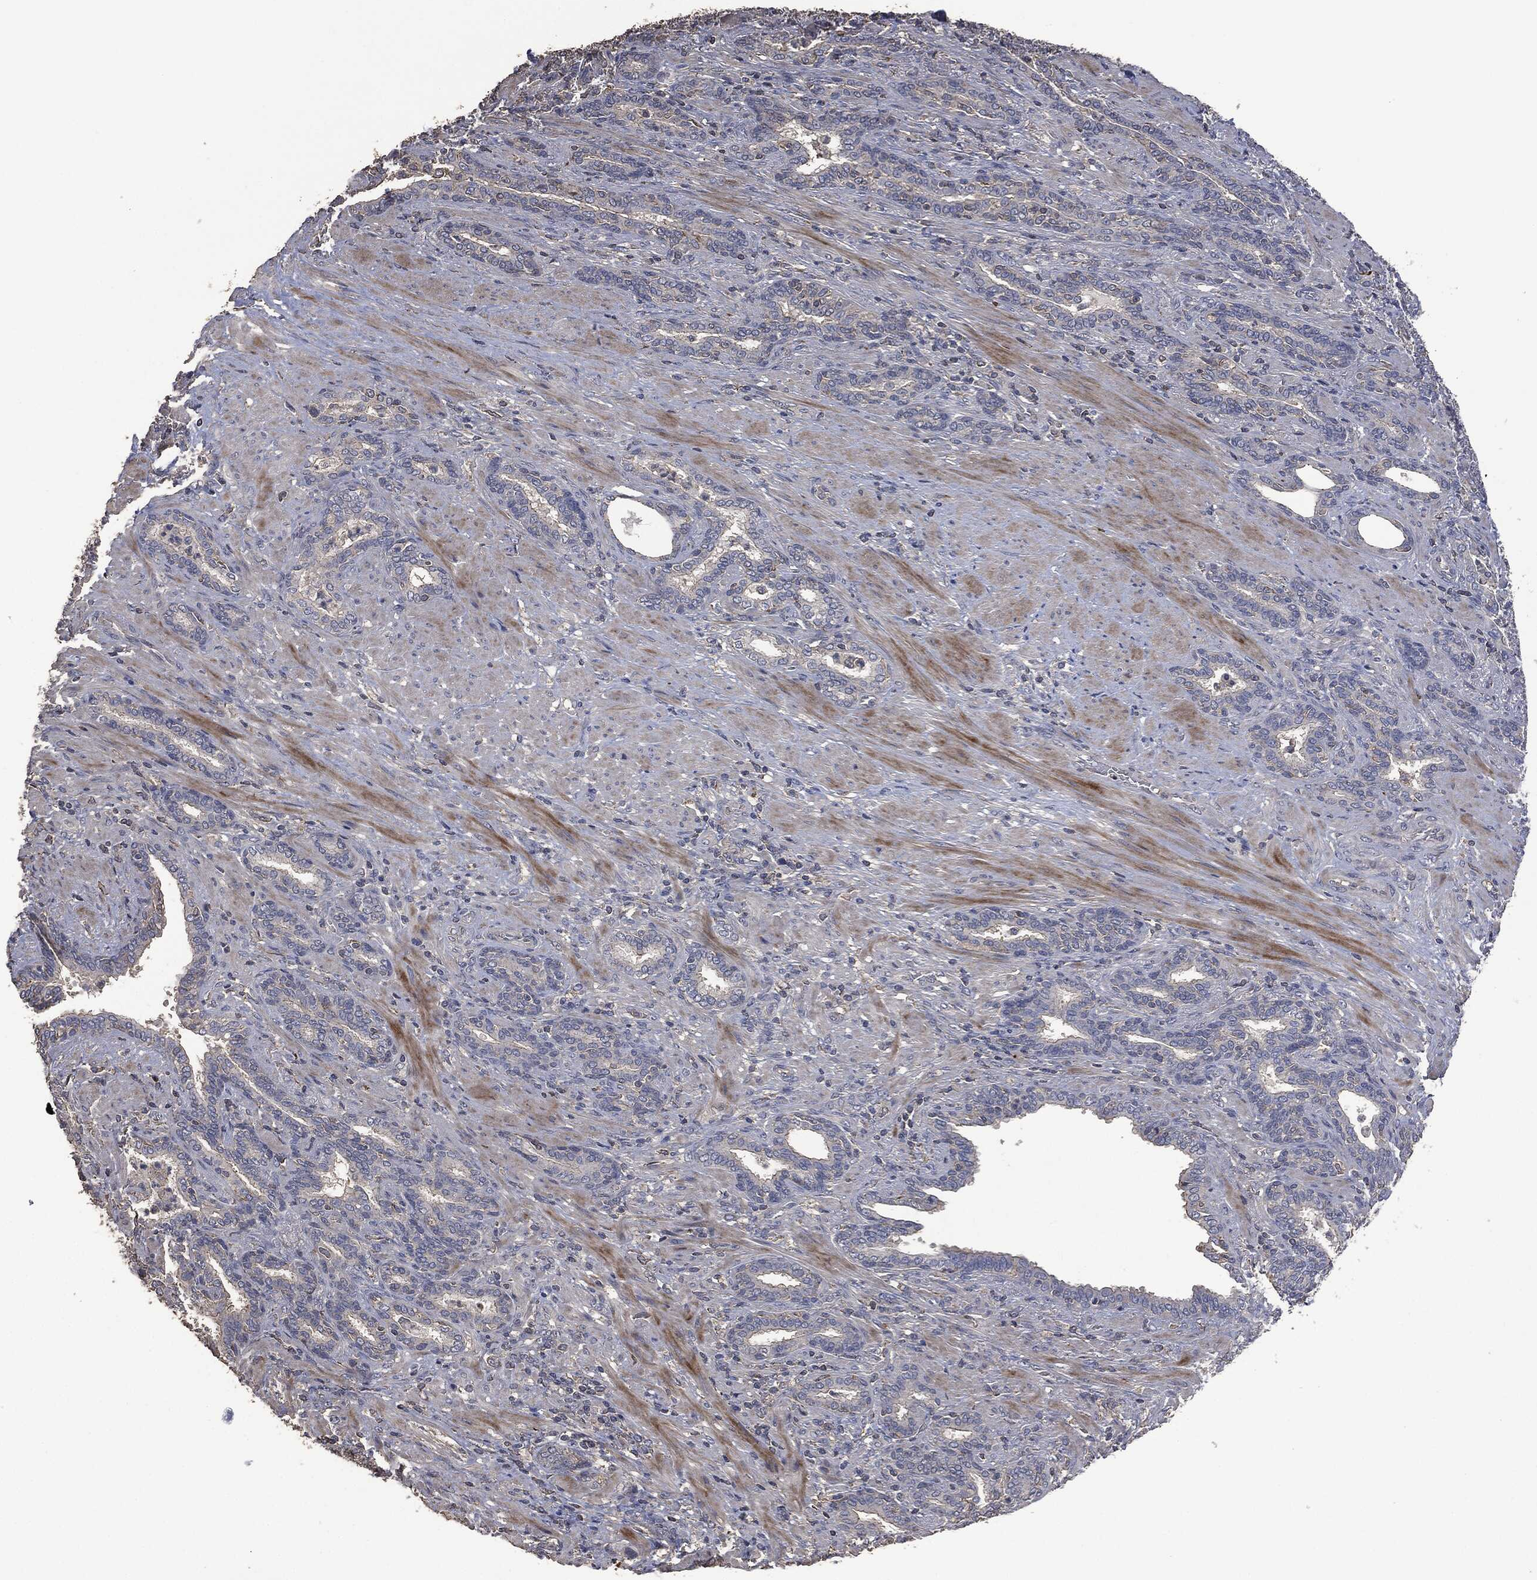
{"staining": {"intensity": "negative", "quantity": "none", "location": "none"}, "tissue": "prostate cancer", "cell_type": "Tumor cells", "image_type": "cancer", "snomed": [{"axis": "morphology", "description": "Adenocarcinoma, Low grade"}, {"axis": "topography", "description": "Prostate"}], "caption": "Immunohistochemistry photomicrograph of neoplastic tissue: human prostate adenocarcinoma (low-grade) stained with DAB demonstrates no significant protein staining in tumor cells.", "gene": "MSLN", "patient": {"sex": "male", "age": 68}}